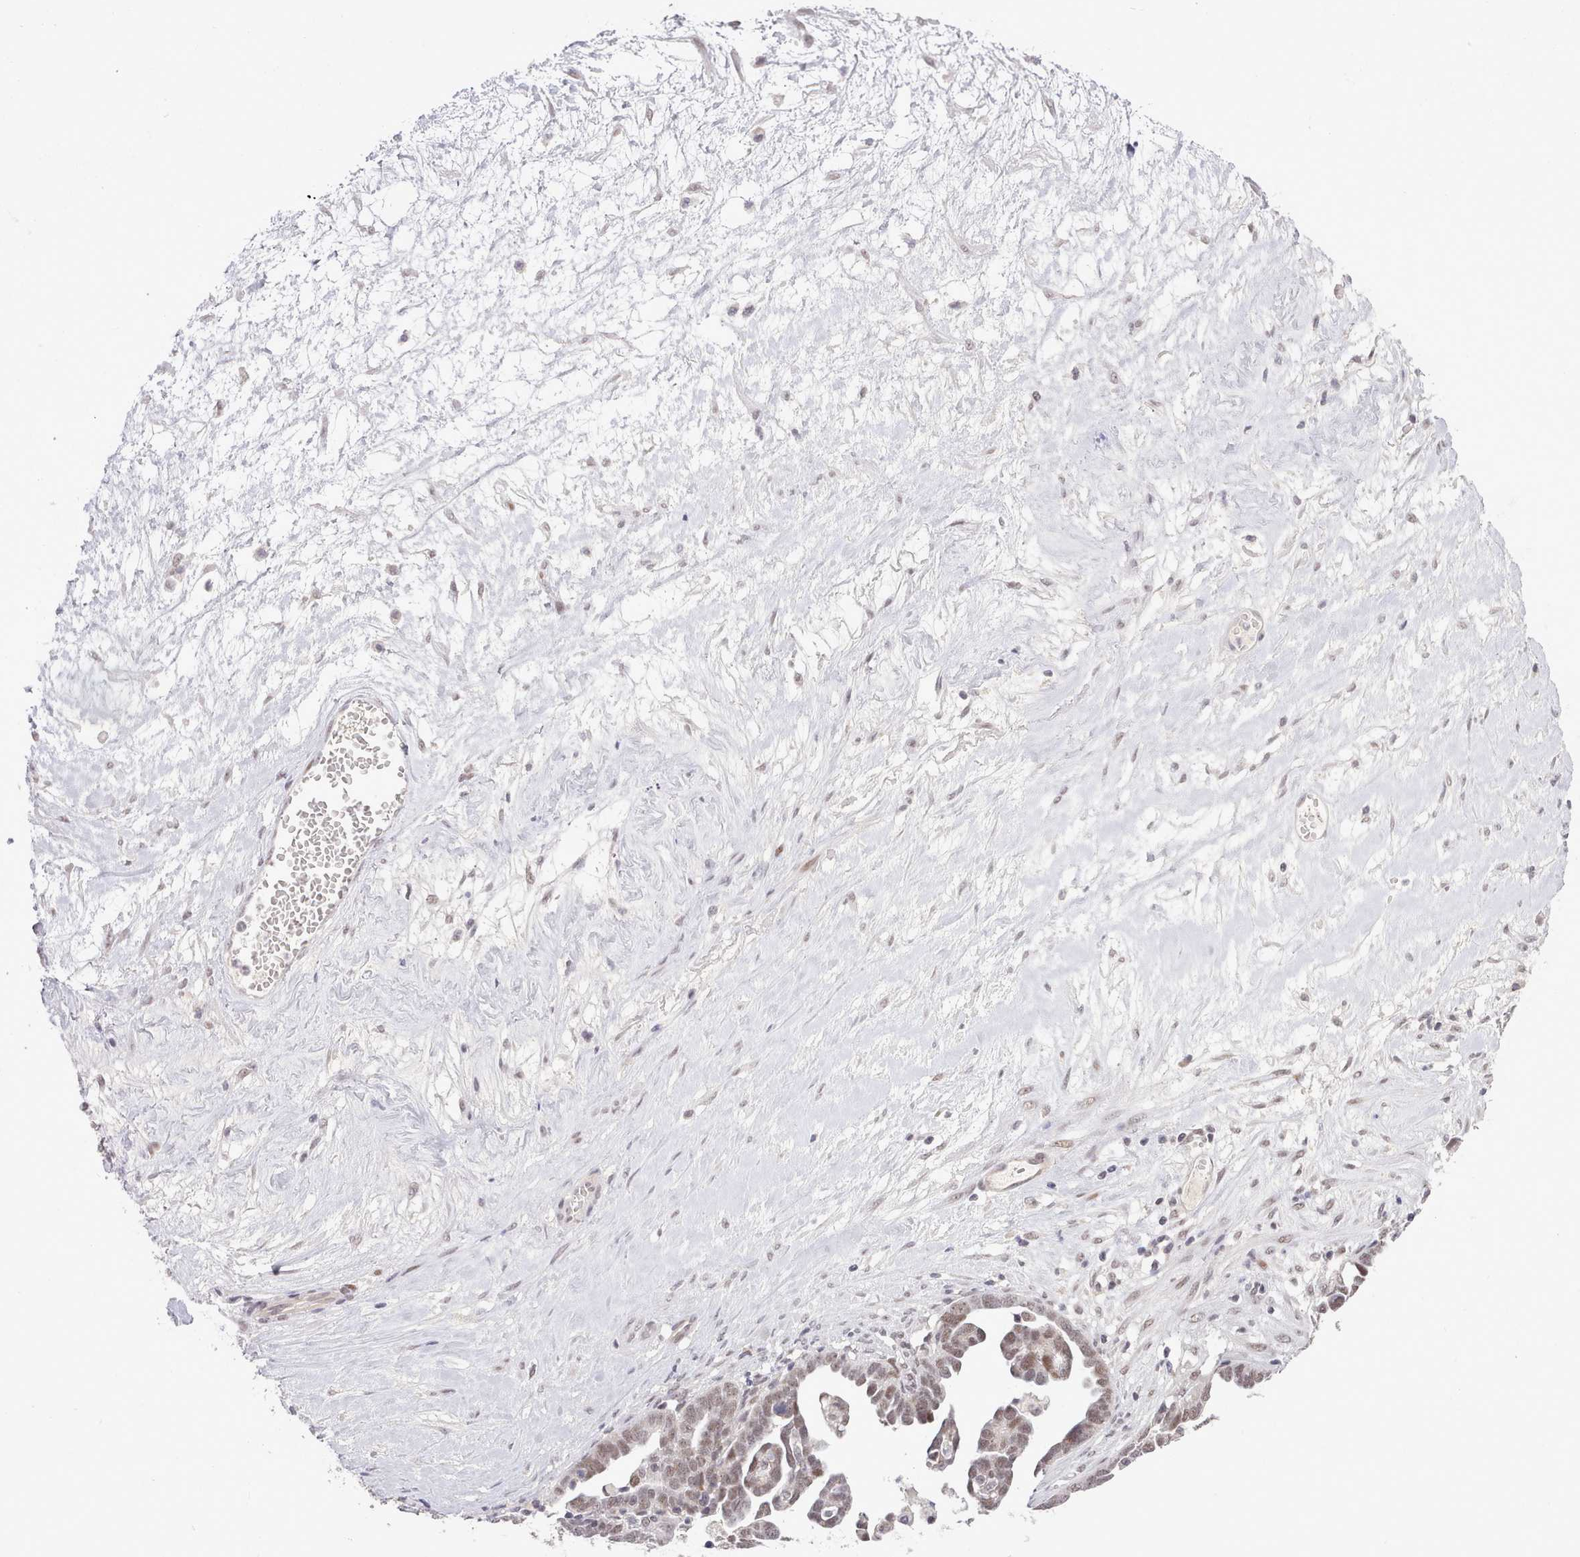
{"staining": {"intensity": "weak", "quantity": ">75%", "location": "nuclear"}, "tissue": "ovarian cancer", "cell_type": "Tumor cells", "image_type": "cancer", "snomed": [{"axis": "morphology", "description": "Cystadenocarcinoma, serous, NOS"}, {"axis": "topography", "description": "Ovary"}], "caption": "There is low levels of weak nuclear positivity in tumor cells of ovarian cancer (serous cystadenocarcinoma), as demonstrated by immunohistochemical staining (brown color).", "gene": "RFX1", "patient": {"sex": "female", "age": 54}}